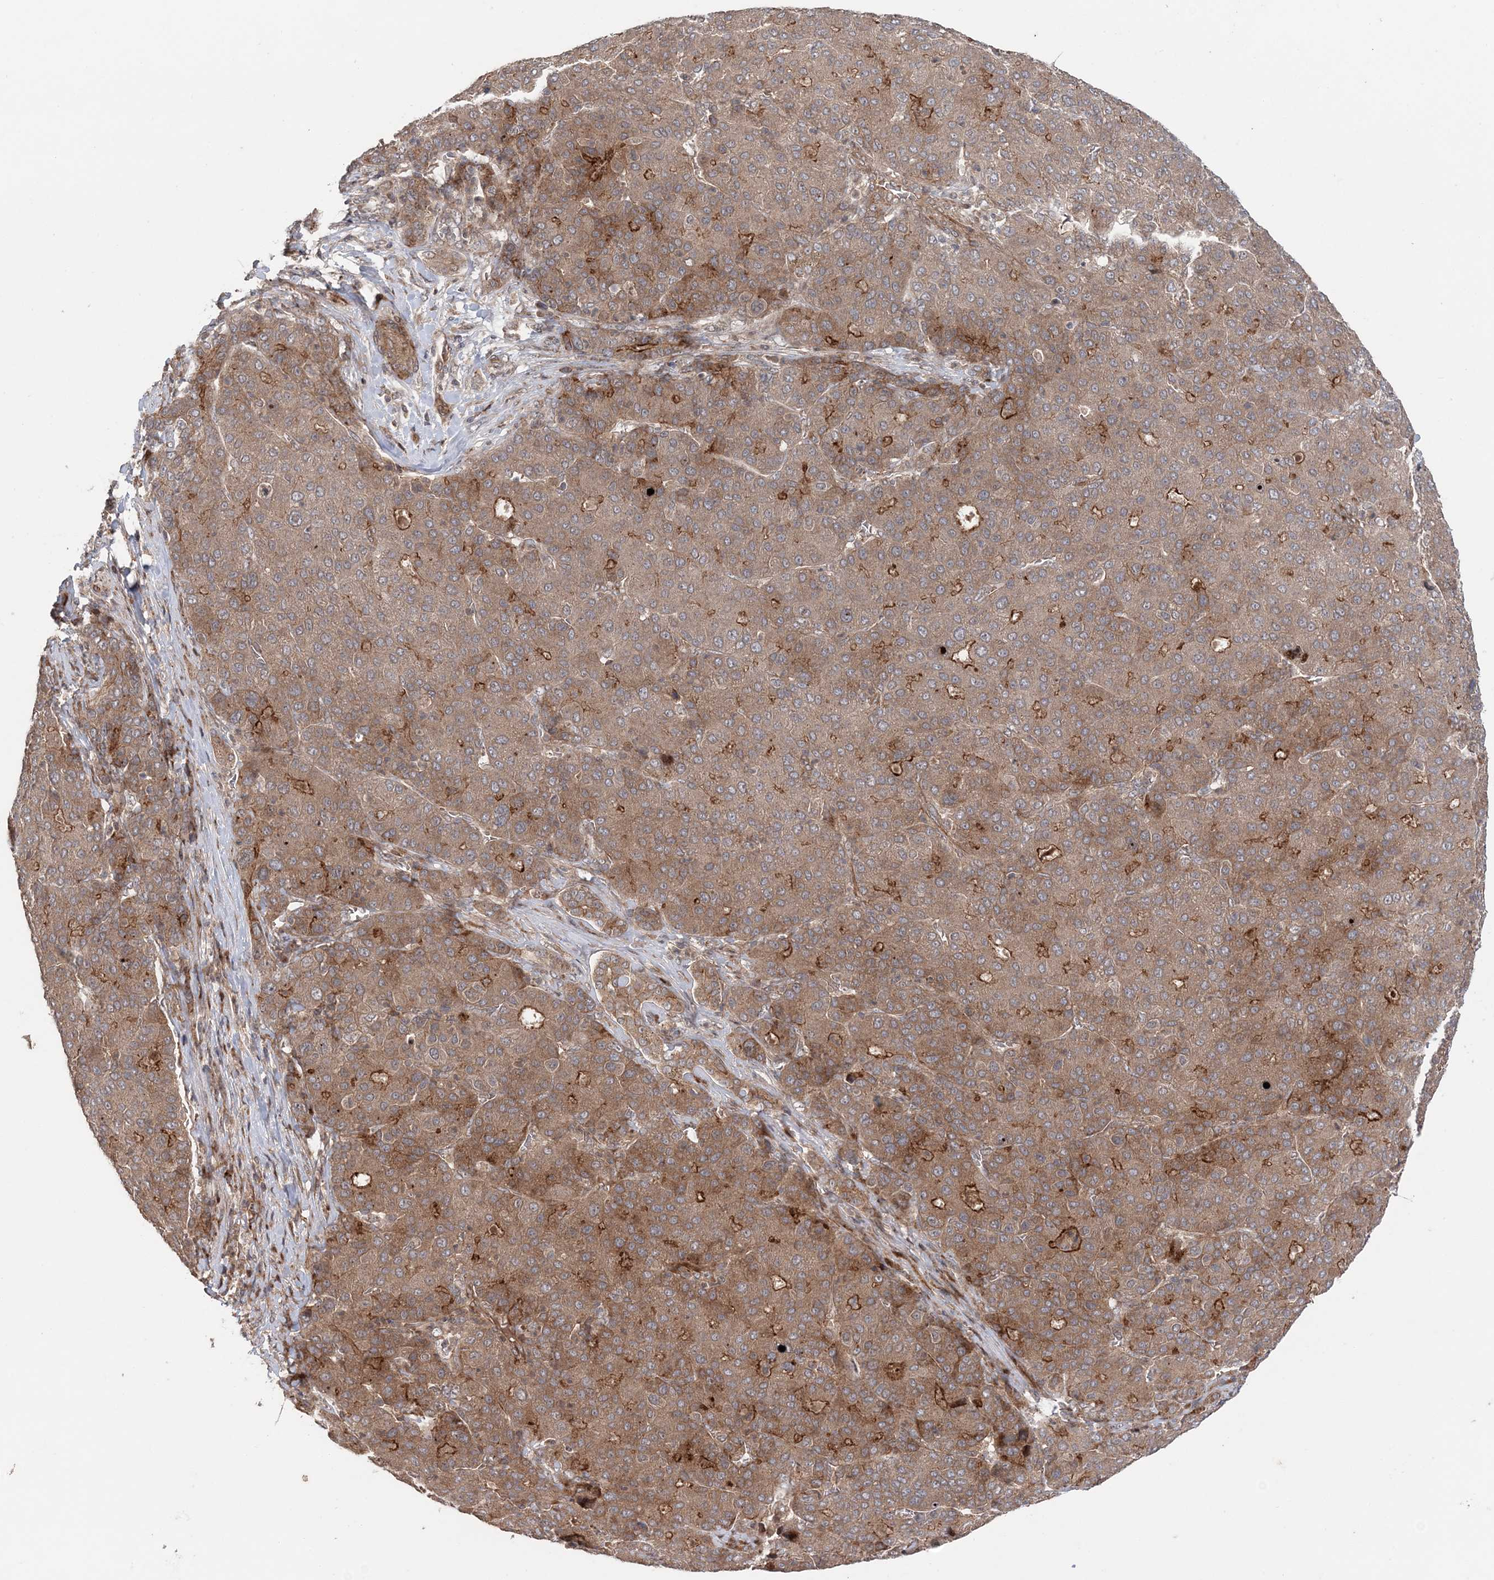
{"staining": {"intensity": "moderate", "quantity": ">75%", "location": "cytoplasmic/membranous"}, "tissue": "liver cancer", "cell_type": "Tumor cells", "image_type": "cancer", "snomed": [{"axis": "morphology", "description": "Carcinoma, Hepatocellular, NOS"}, {"axis": "topography", "description": "Liver"}], "caption": "Immunohistochemistry (IHC) histopathology image of neoplastic tissue: liver cancer (hepatocellular carcinoma) stained using IHC shows medium levels of moderate protein expression localized specifically in the cytoplasmic/membranous of tumor cells, appearing as a cytoplasmic/membranous brown color.", "gene": "UBTD2", "patient": {"sex": "male", "age": 65}}